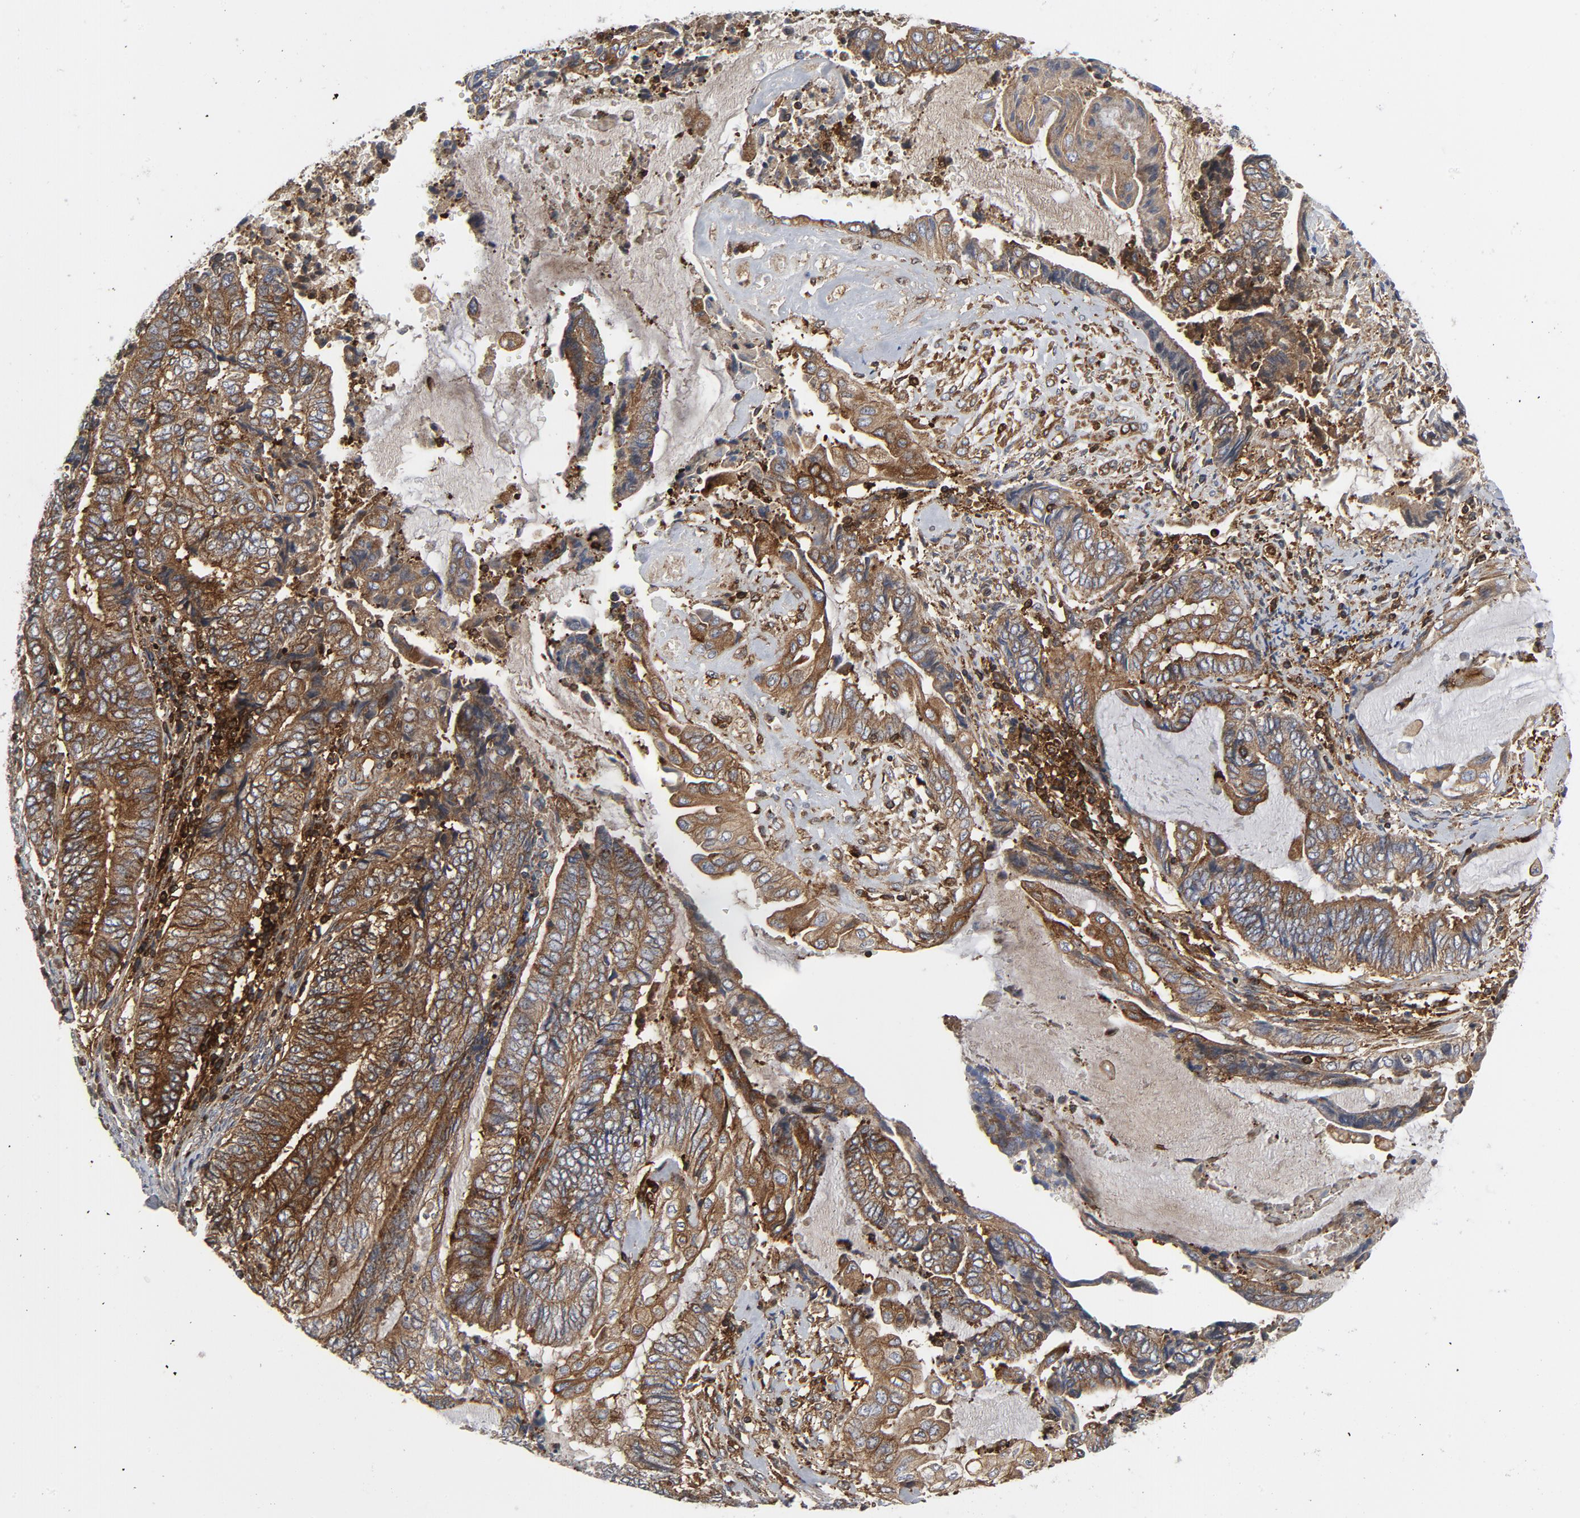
{"staining": {"intensity": "moderate", "quantity": ">75%", "location": "cytoplasmic/membranous"}, "tissue": "endometrial cancer", "cell_type": "Tumor cells", "image_type": "cancer", "snomed": [{"axis": "morphology", "description": "Adenocarcinoma, NOS"}, {"axis": "topography", "description": "Uterus"}, {"axis": "topography", "description": "Endometrium"}], "caption": "The photomicrograph reveals a brown stain indicating the presence of a protein in the cytoplasmic/membranous of tumor cells in endometrial cancer (adenocarcinoma).", "gene": "YES1", "patient": {"sex": "female", "age": 70}}